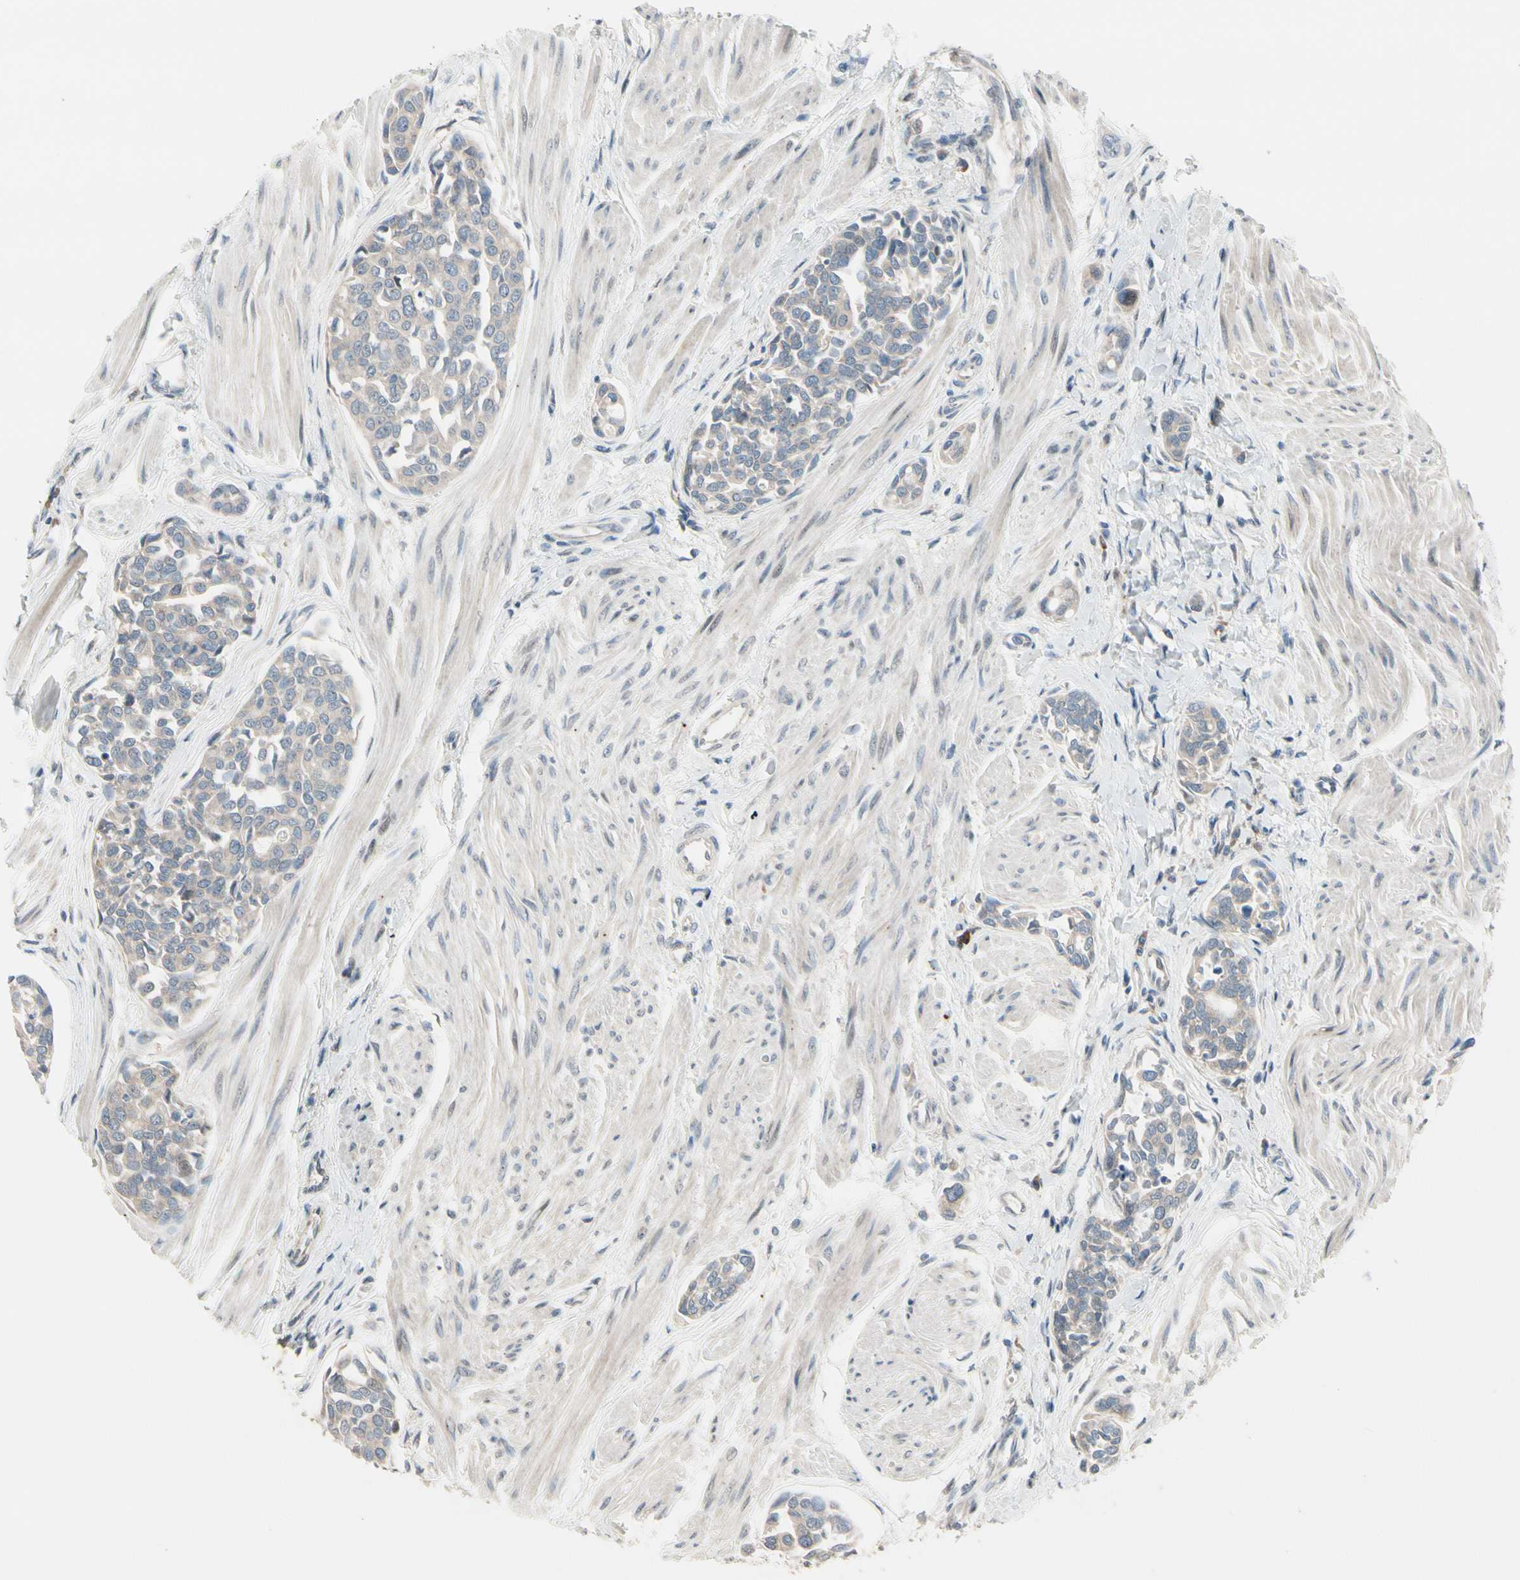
{"staining": {"intensity": "negative", "quantity": "none", "location": "none"}, "tissue": "urothelial cancer", "cell_type": "Tumor cells", "image_type": "cancer", "snomed": [{"axis": "morphology", "description": "Urothelial carcinoma, High grade"}, {"axis": "topography", "description": "Urinary bladder"}], "caption": "A histopathology image of human urothelial carcinoma (high-grade) is negative for staining in tumor cells. (DAB immunohistochemistry, high magnification).", "gene": "SNX29", "patient": {"sex": "male", "age": 78}}